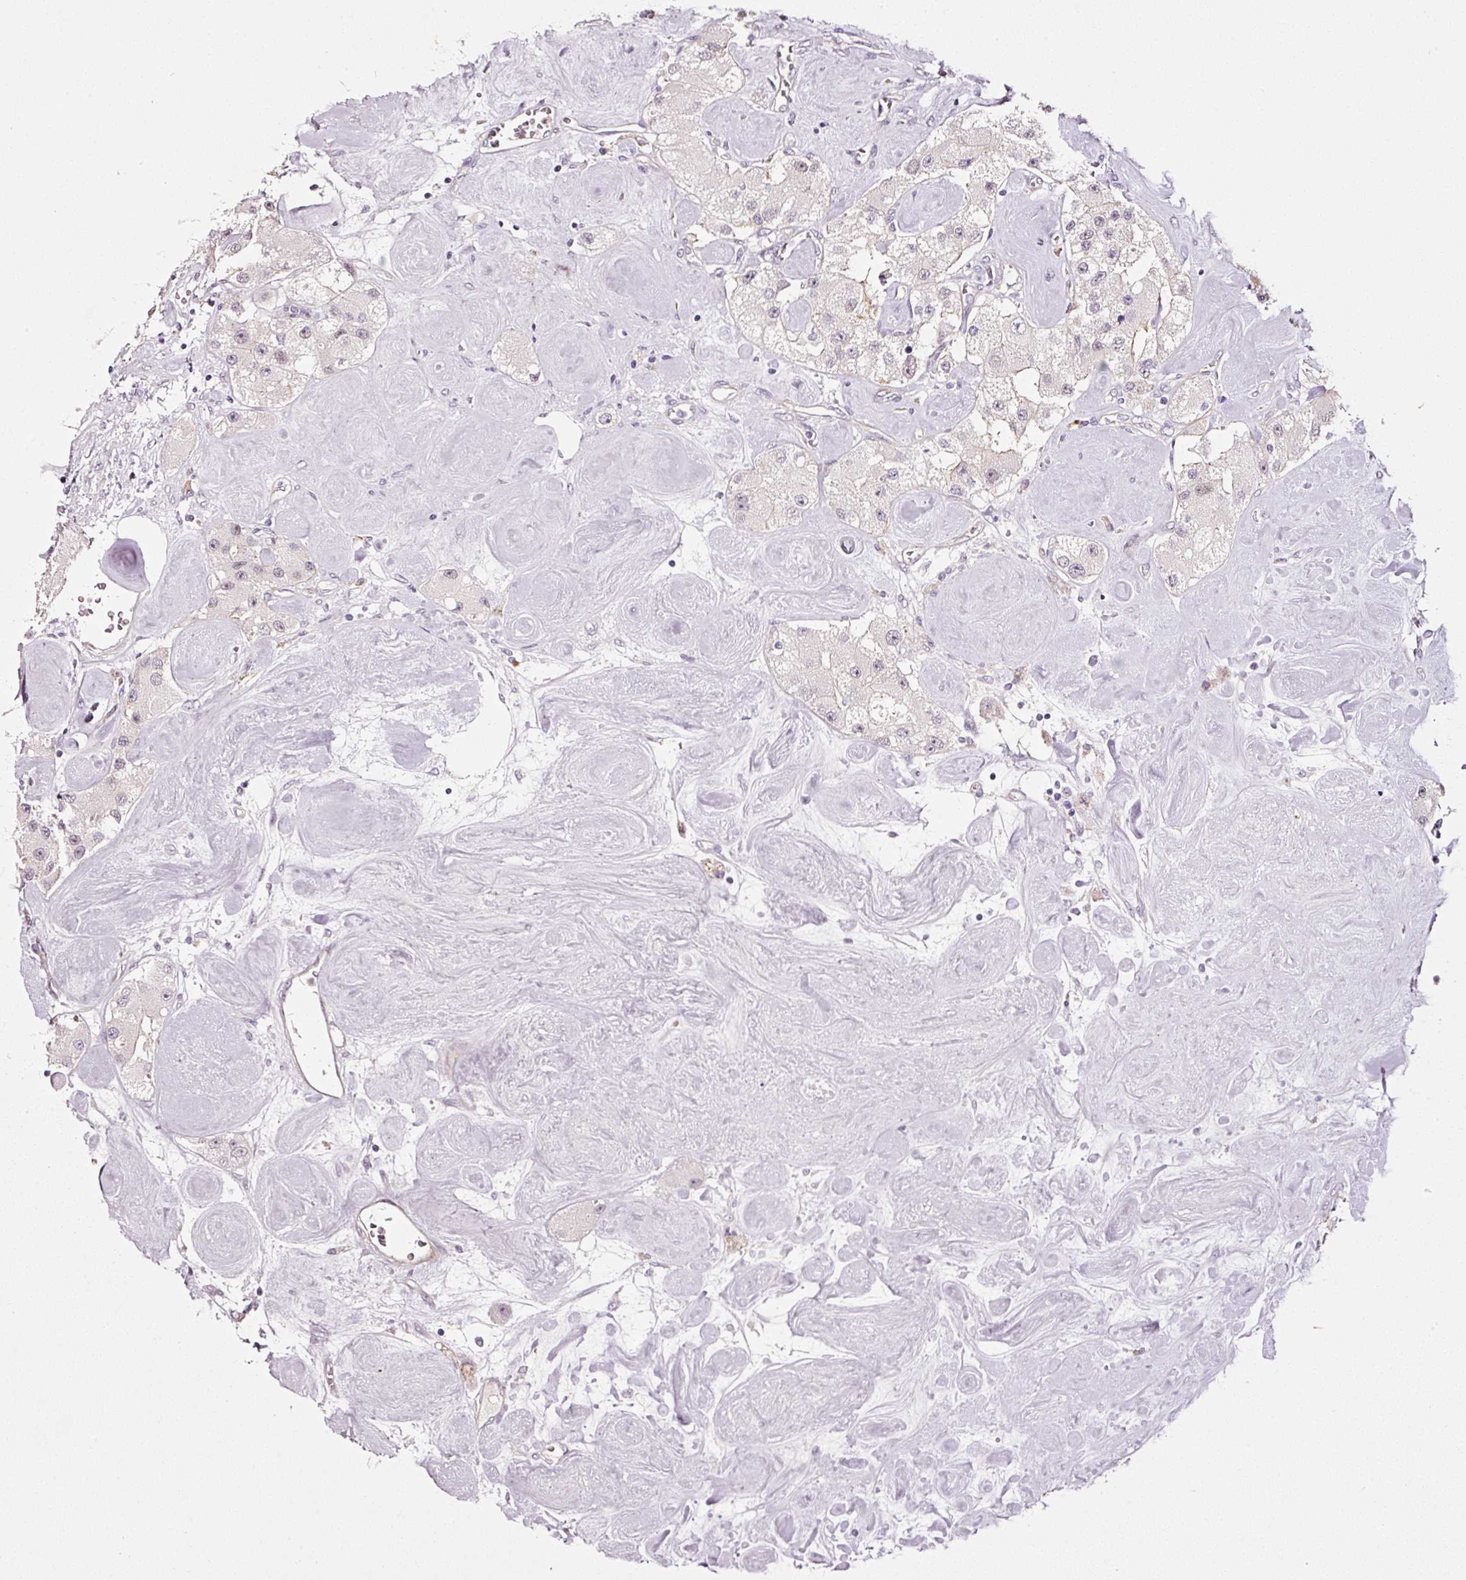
{"staining": {"intensity": "negative", "quantity": "none", "location": "none"}, "tissue": "carcinoid", "cell_type": "Tumor cells", "image_type": "cancer", "snomed": [{"axis": "morphology", "description": "Carcinoid, malignant, NOS"}, {"axis": "topography", "description": "Pancreas"}], "caption": "Protein analysis of carcinoid exhibits no significant expression in tumor cells.", "gene": "ABCB4", "patient": {"sex": "male", "age": 41}}